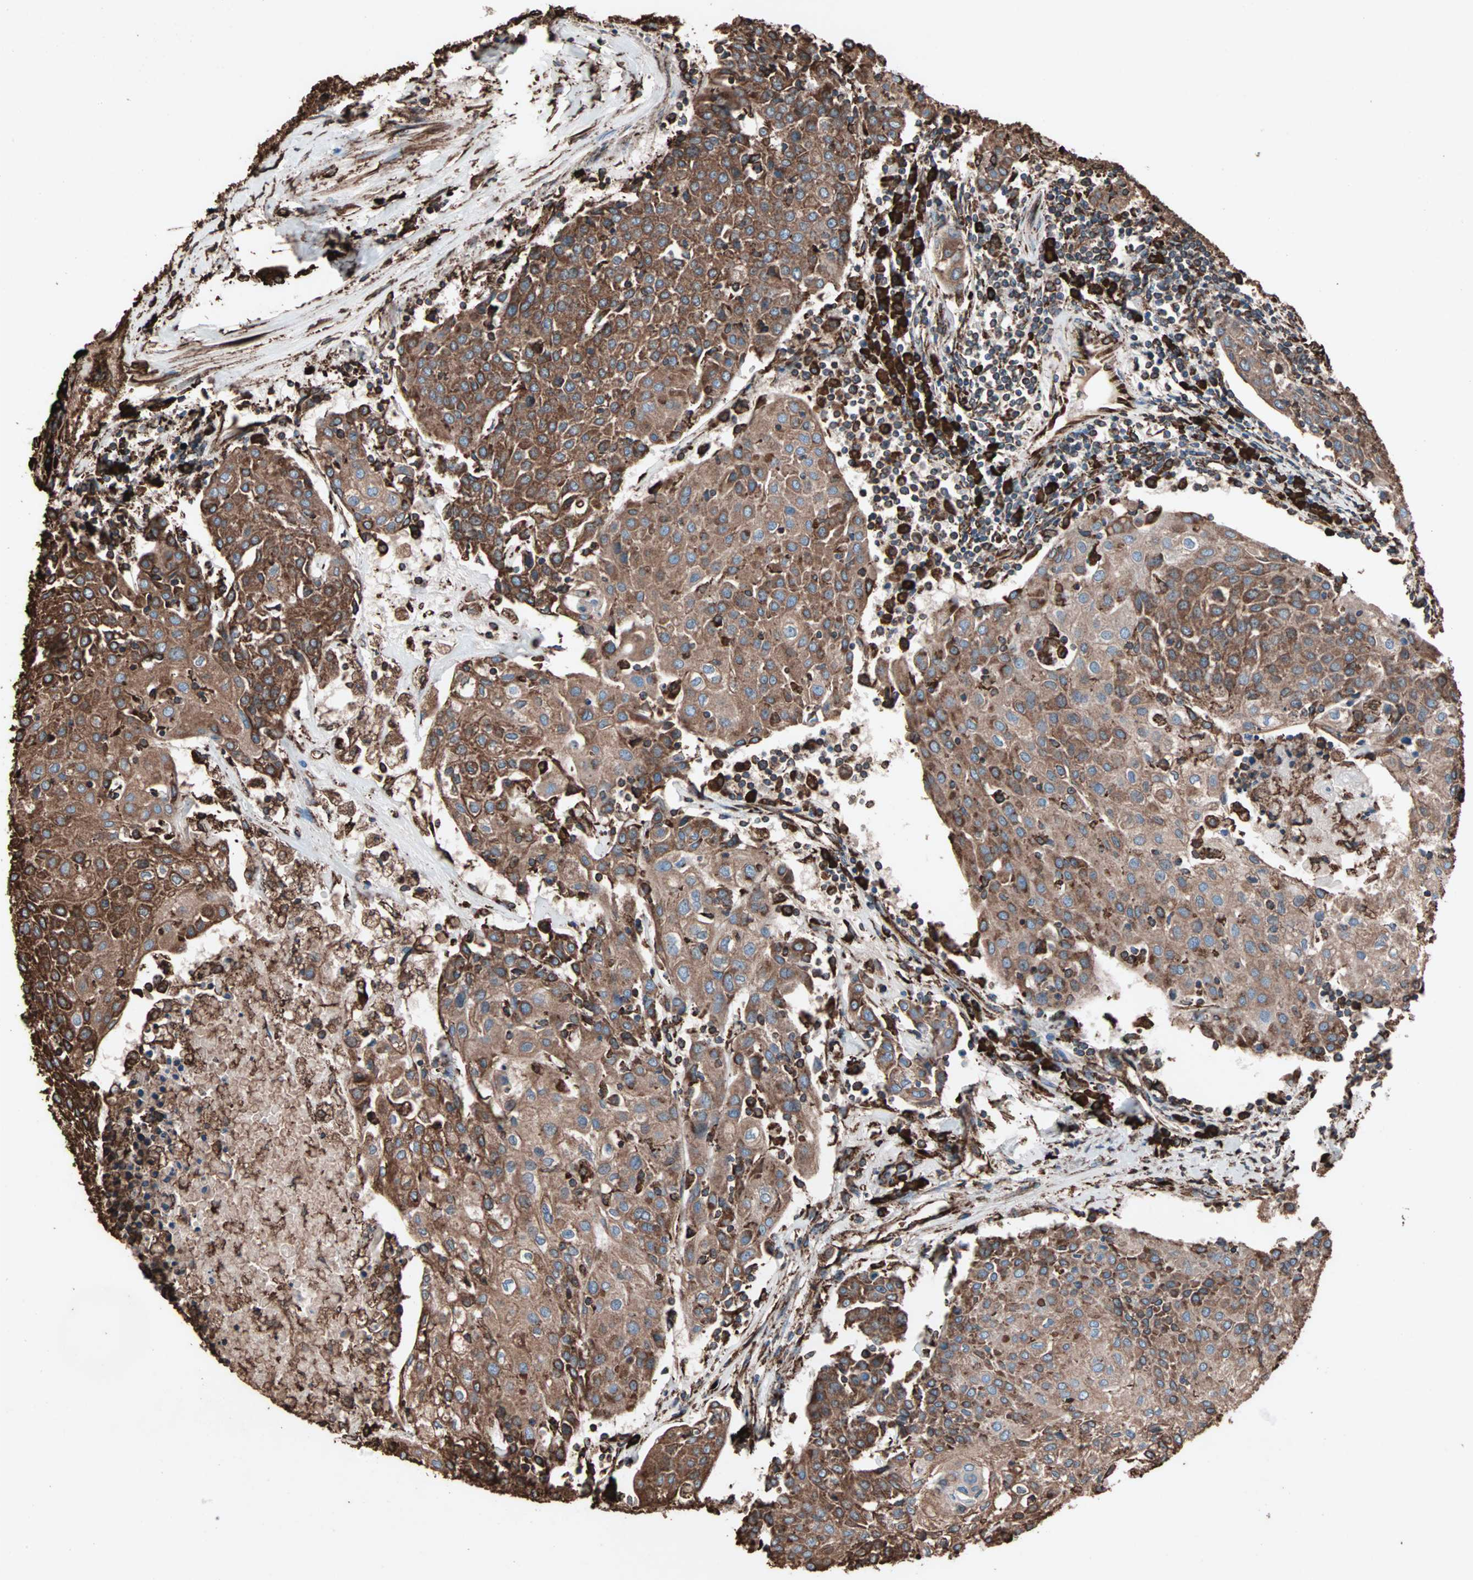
{"staining": {"intensity": "strong", "quantity": ">75%", "location": "cytoplasmic/membranous"}, "tissue": "urothelial cancer", "cell_type": "Tumor cells", "image_type": "cancer", "snomed": [{"axis": "morphology", "description": "Urothelial carcinoma, High grade"}, {"axis": "topography", "description": "Urinary bladder"}], "caption": "Protein analysis of high-grade urothelial carcinoma tissue exhibits strong cytoplasmic/membranous staining in about >75% of tumor cells.", "gene": "HSP90B1", "patient": {"sex": "female", "age": 85}}